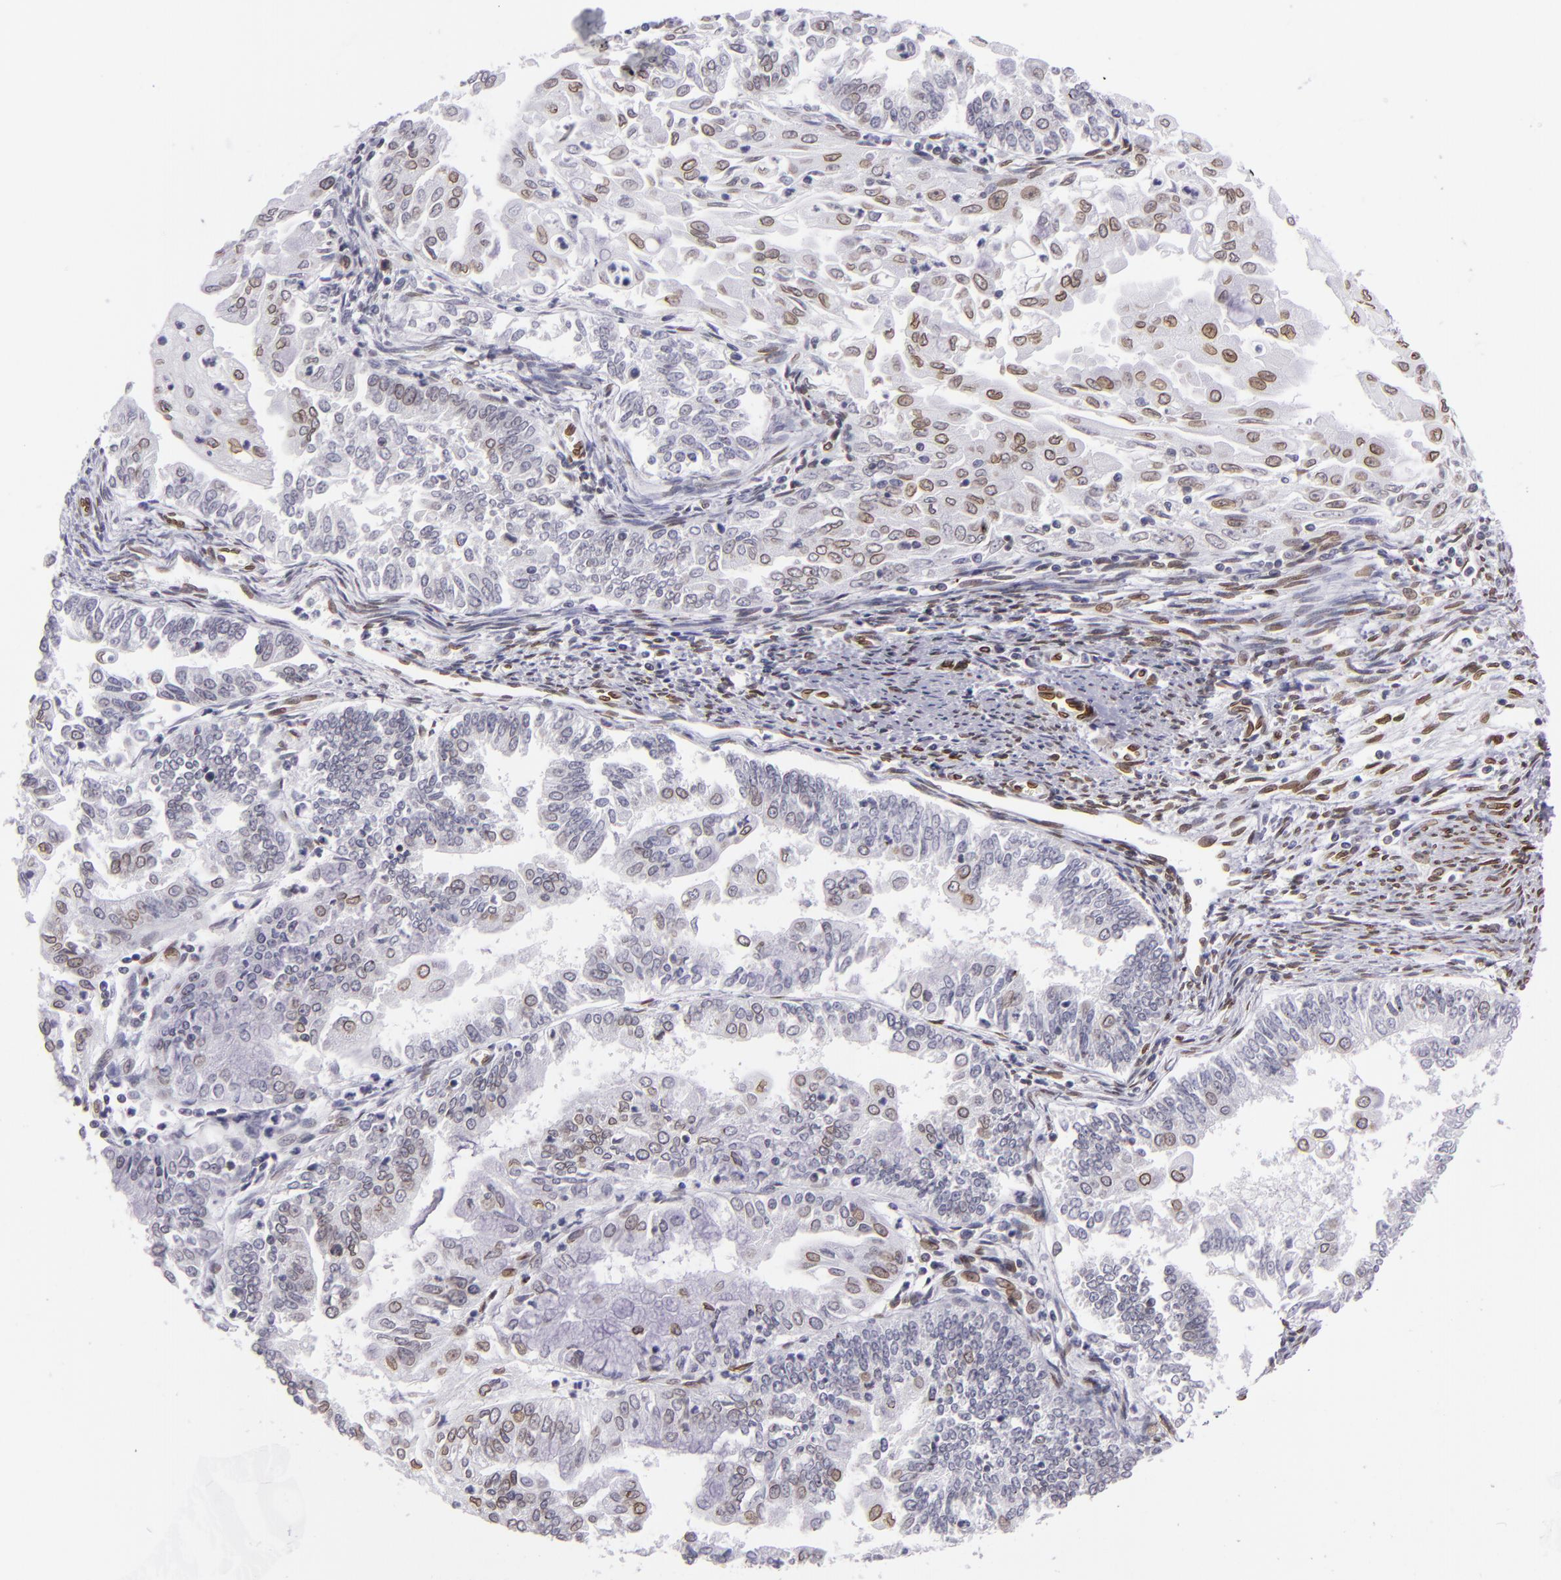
{"staining": {"intensity": "moderate", "quantity": "25%-75%", "location": "nuclear"}, "tissue": "endometrial cancer", "cell_type": "Tumor cells", "image_type": "cancer", "snomed": [{"axis": "morphology", "description": "Adenocarcinoma, NOS"}, {"axis": "topography", "description": "Endometrium"}], "caption": "Immunohistochemistry (IHC) micrograph of human endometrial cancer stained for a protein (brown), which displays medium levels of moderate nuclear positivity in about 25%-75% of tumor cells.", "gene": "EMD", "patient": {"sex": "female", "age": 75}}